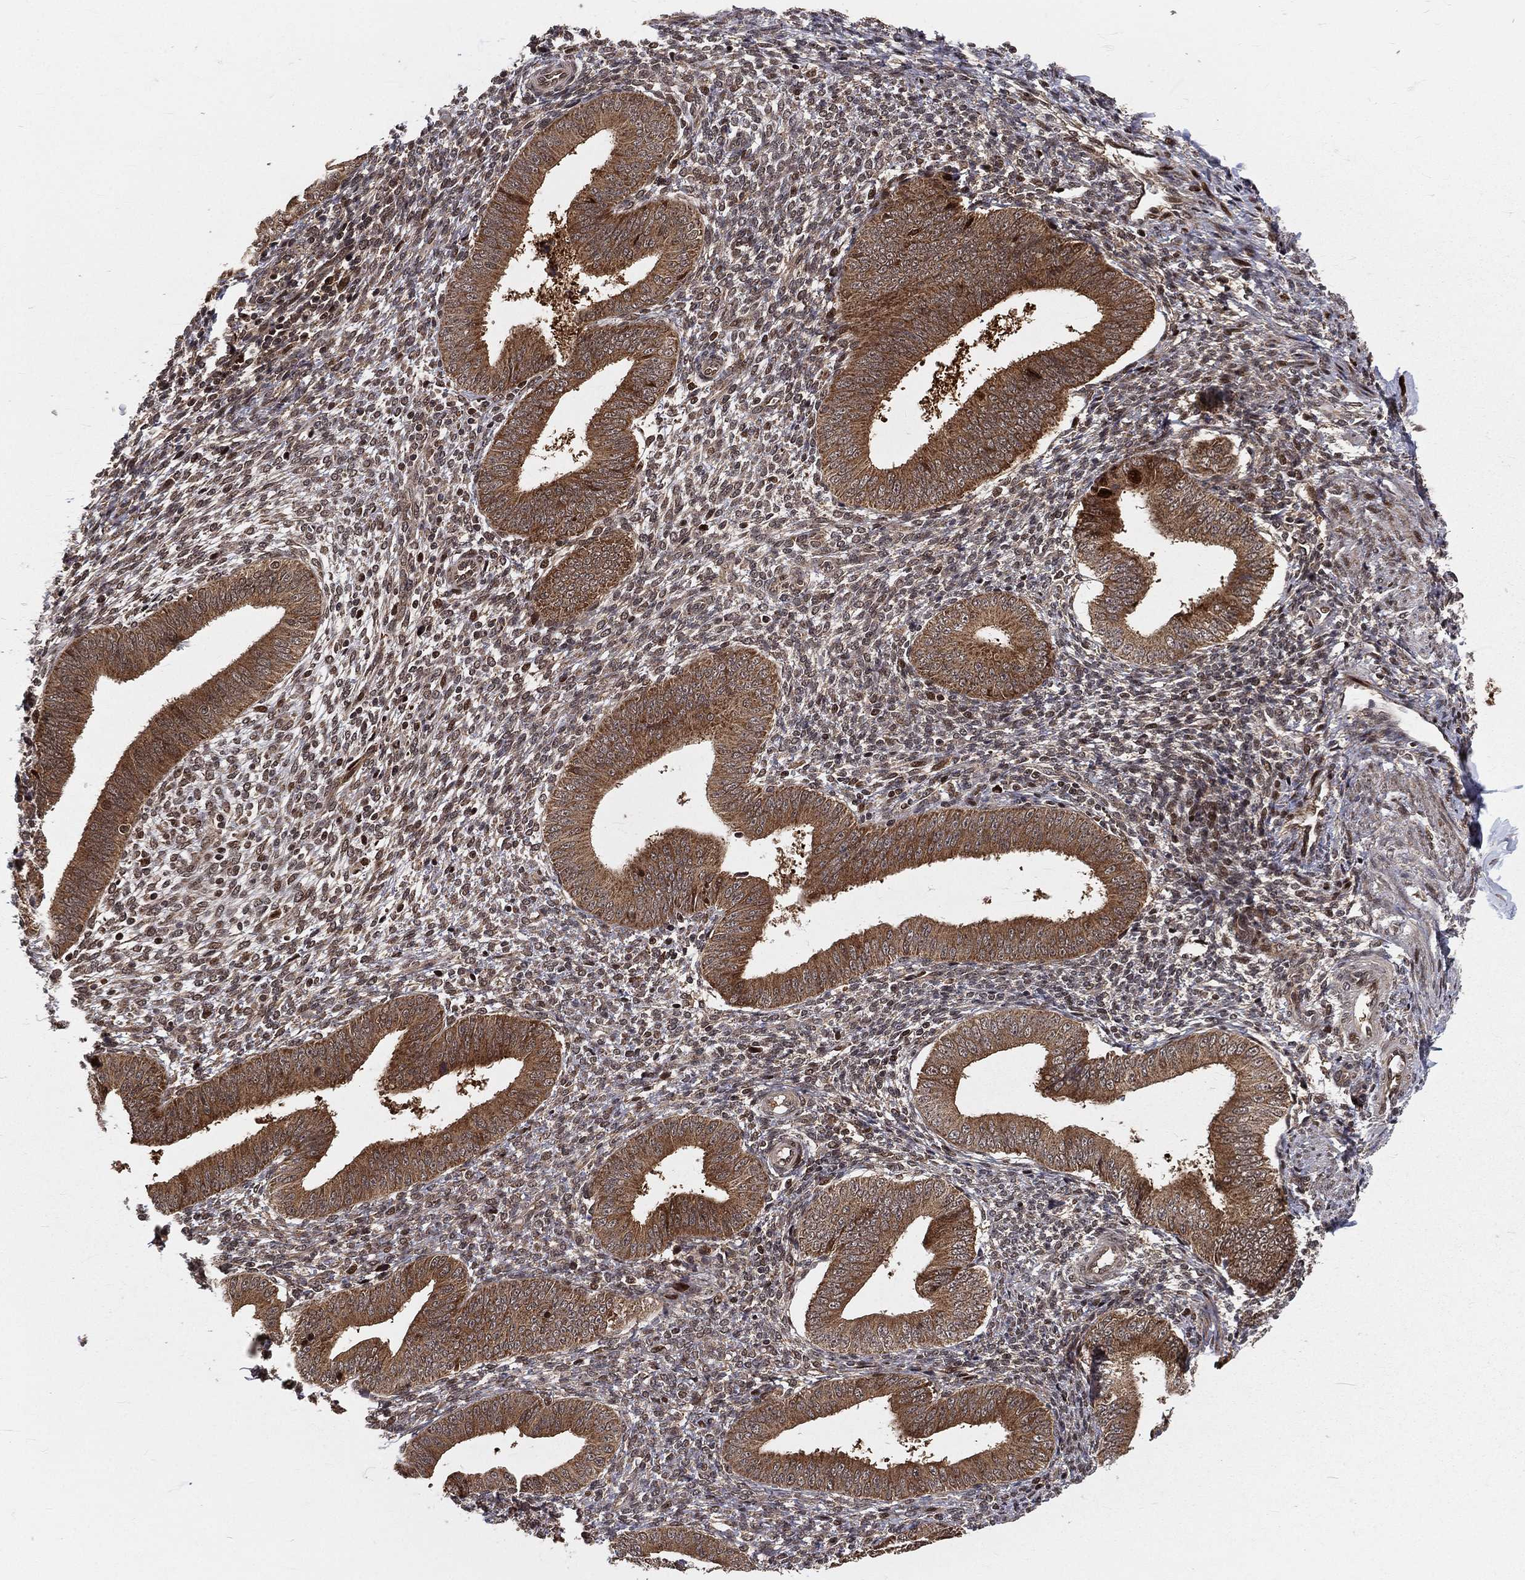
{"staining": {"intensity": "moderate", "quantity": "25%-75%", "location": "cytoplasmic/membranous"}, "tissue": "endometrium", "cell_type": "Cells in endometrial stroma", "image_type": "normal", "snomed": [{"axis": "morphology", "description": "Normal tissue, NOS"}, {"axis": "topography", "description": "Endometrium"}], "caption": "IHC micrograph of unremarkable endometrium: human endometrium stained using IHC demonstrates medium levels of moderate protein expression localized specifically in the cytoplasmic/membranous of cells in endometrial stroma, appearing as a cytoplasmic/membranous brown color.", "gene": "MDM2", "patient": {"sex": "female", "age": 39}}